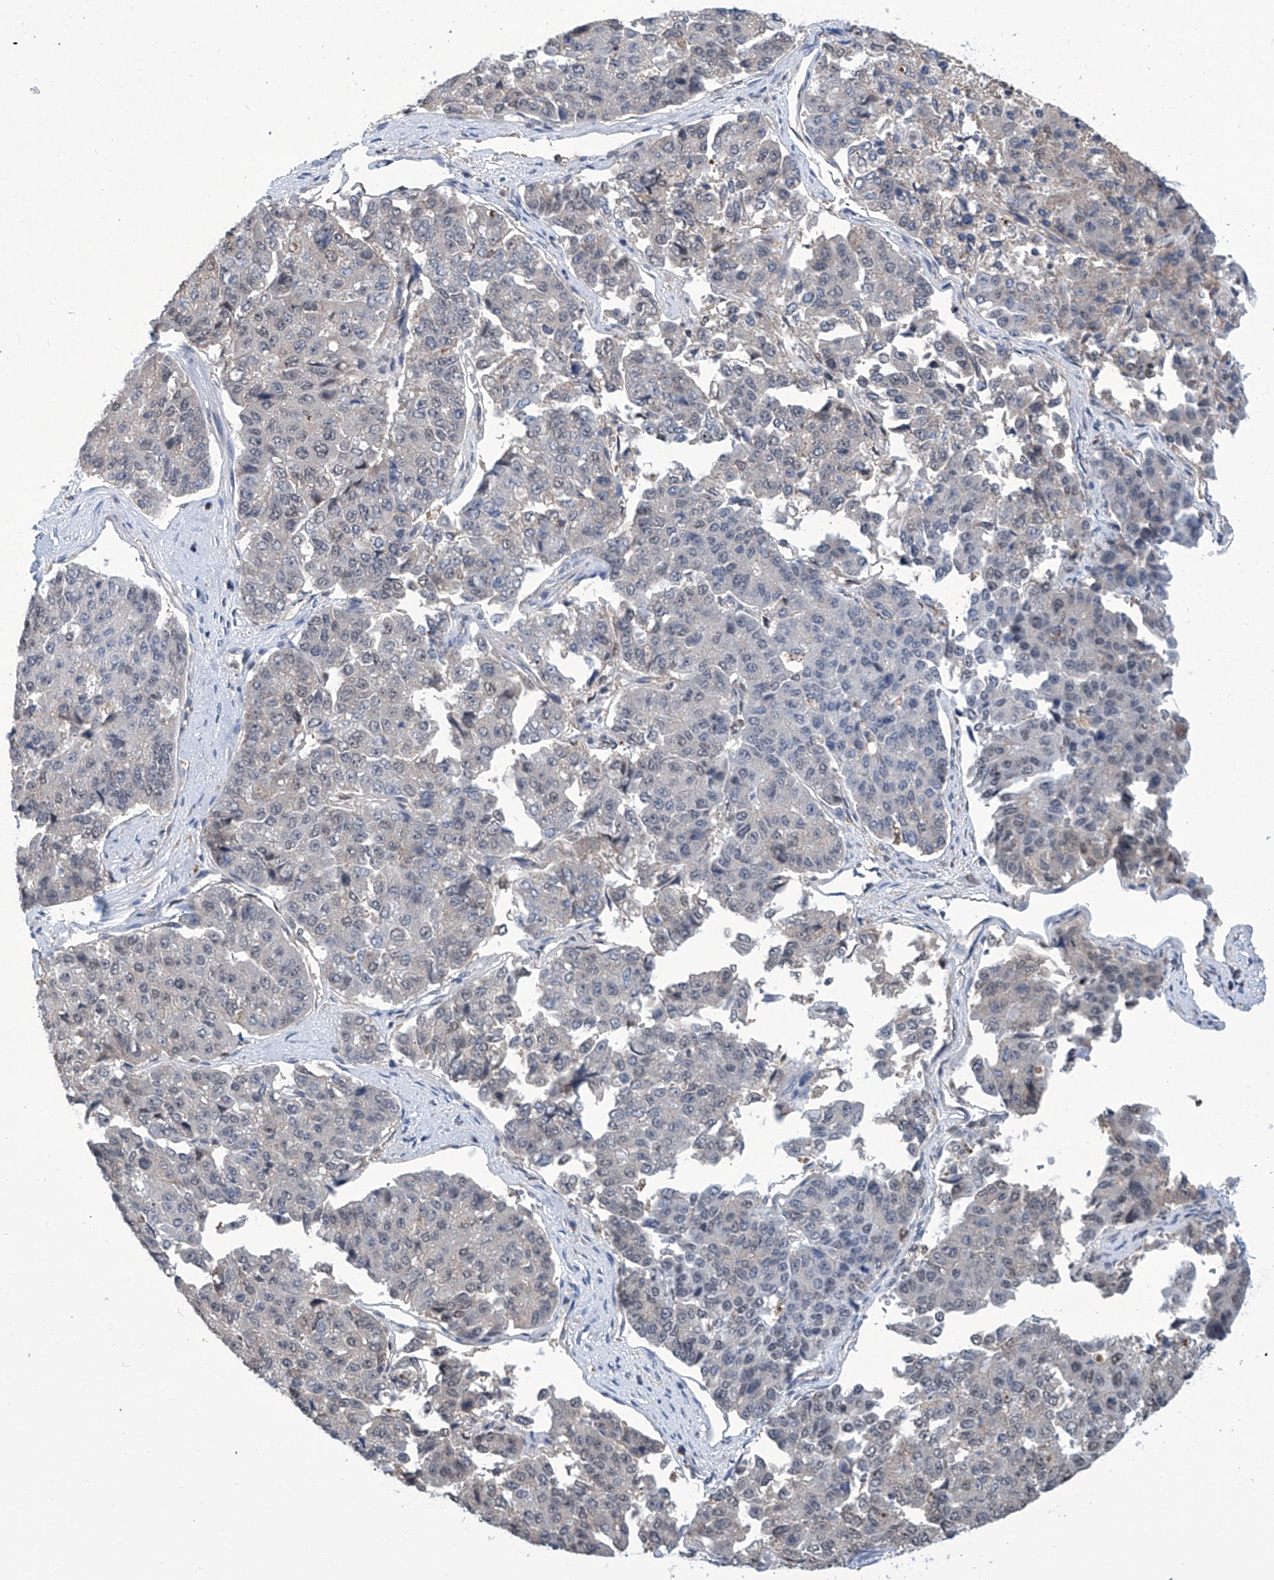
{"staining": {"intensity": "negative", "quantity": "none", "location": "none"}, "tissue": "pancreatic cancer", "cell_type": "Tumor cells", "image_type": "cancer", "snomed": [{"axis": "morphology", "description": "Adenocarcinoma, NOS"}, {"axis": "topography", "description": "Pancreas"}], "caption": "High power microscopy image of an immunohistochemistry (IHC) histopathology image of pancreatic cancer (adenocarcinoma), revealing no significant positivity in tumor cells. (Immunohistochemistry, brightfield microscopy, high magnification).", "gene": "SREBF2", "patient": {"sex": "male", "age": 50}}